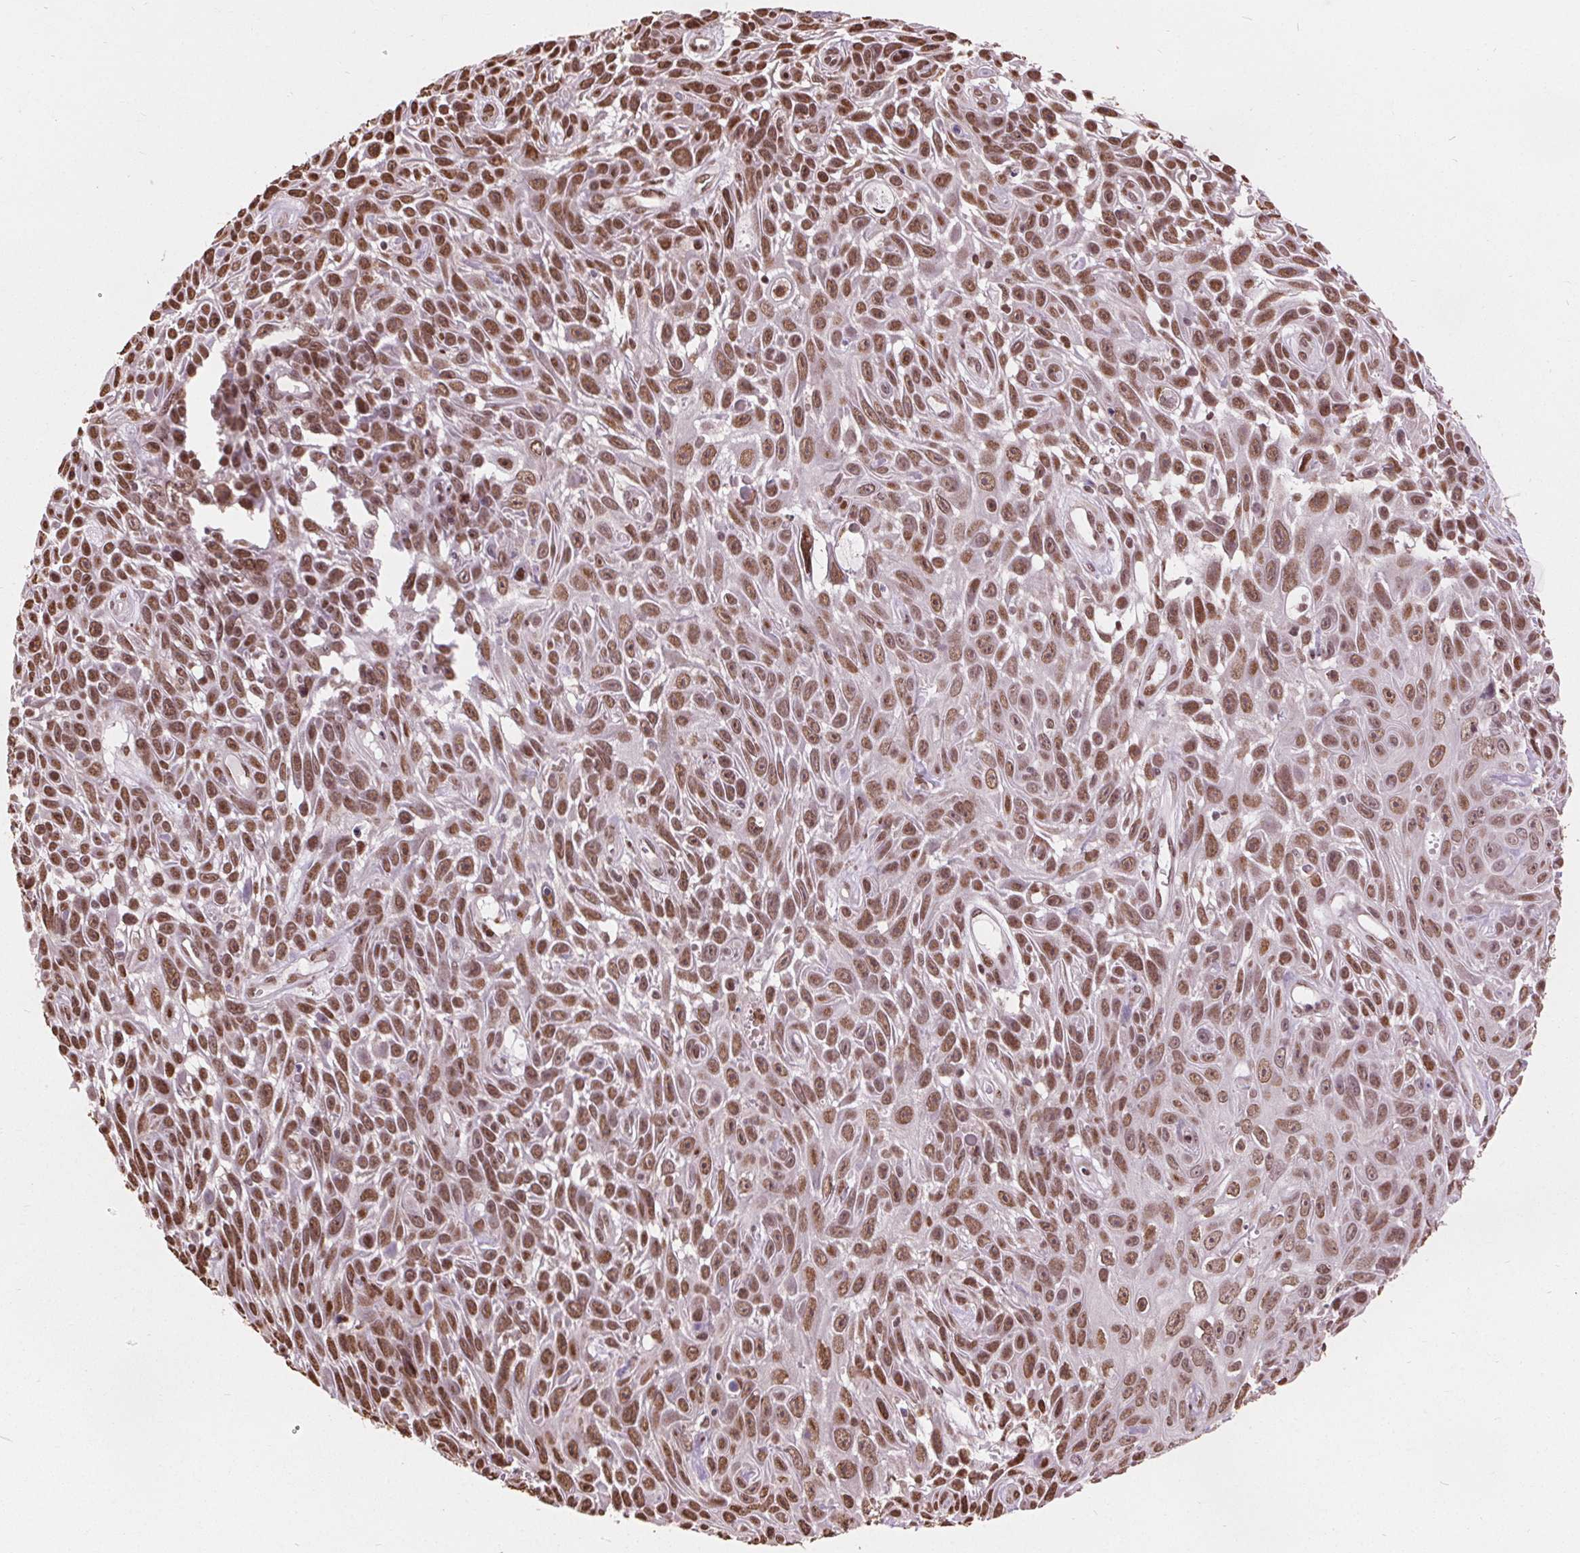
{"staining": {"intensity": "strong", "quantity": ">75%", "location": "nuclear"}, "tissue": "skin cancer", "cell_type": "Tumor cells", "image_type": "cancer", "snomed": [{"axis": "morphology", "description": "Squamous cell carcinoma, NOS"}, {"axis": "topography", "description": "Skin"}], "caption": "A brown stain labels strong nuclear expression of a protein in human skin squamous cell carcinoma tumor cells.", "gene": "ISLR2", "patient": {"sex": "male", "age": 82}}